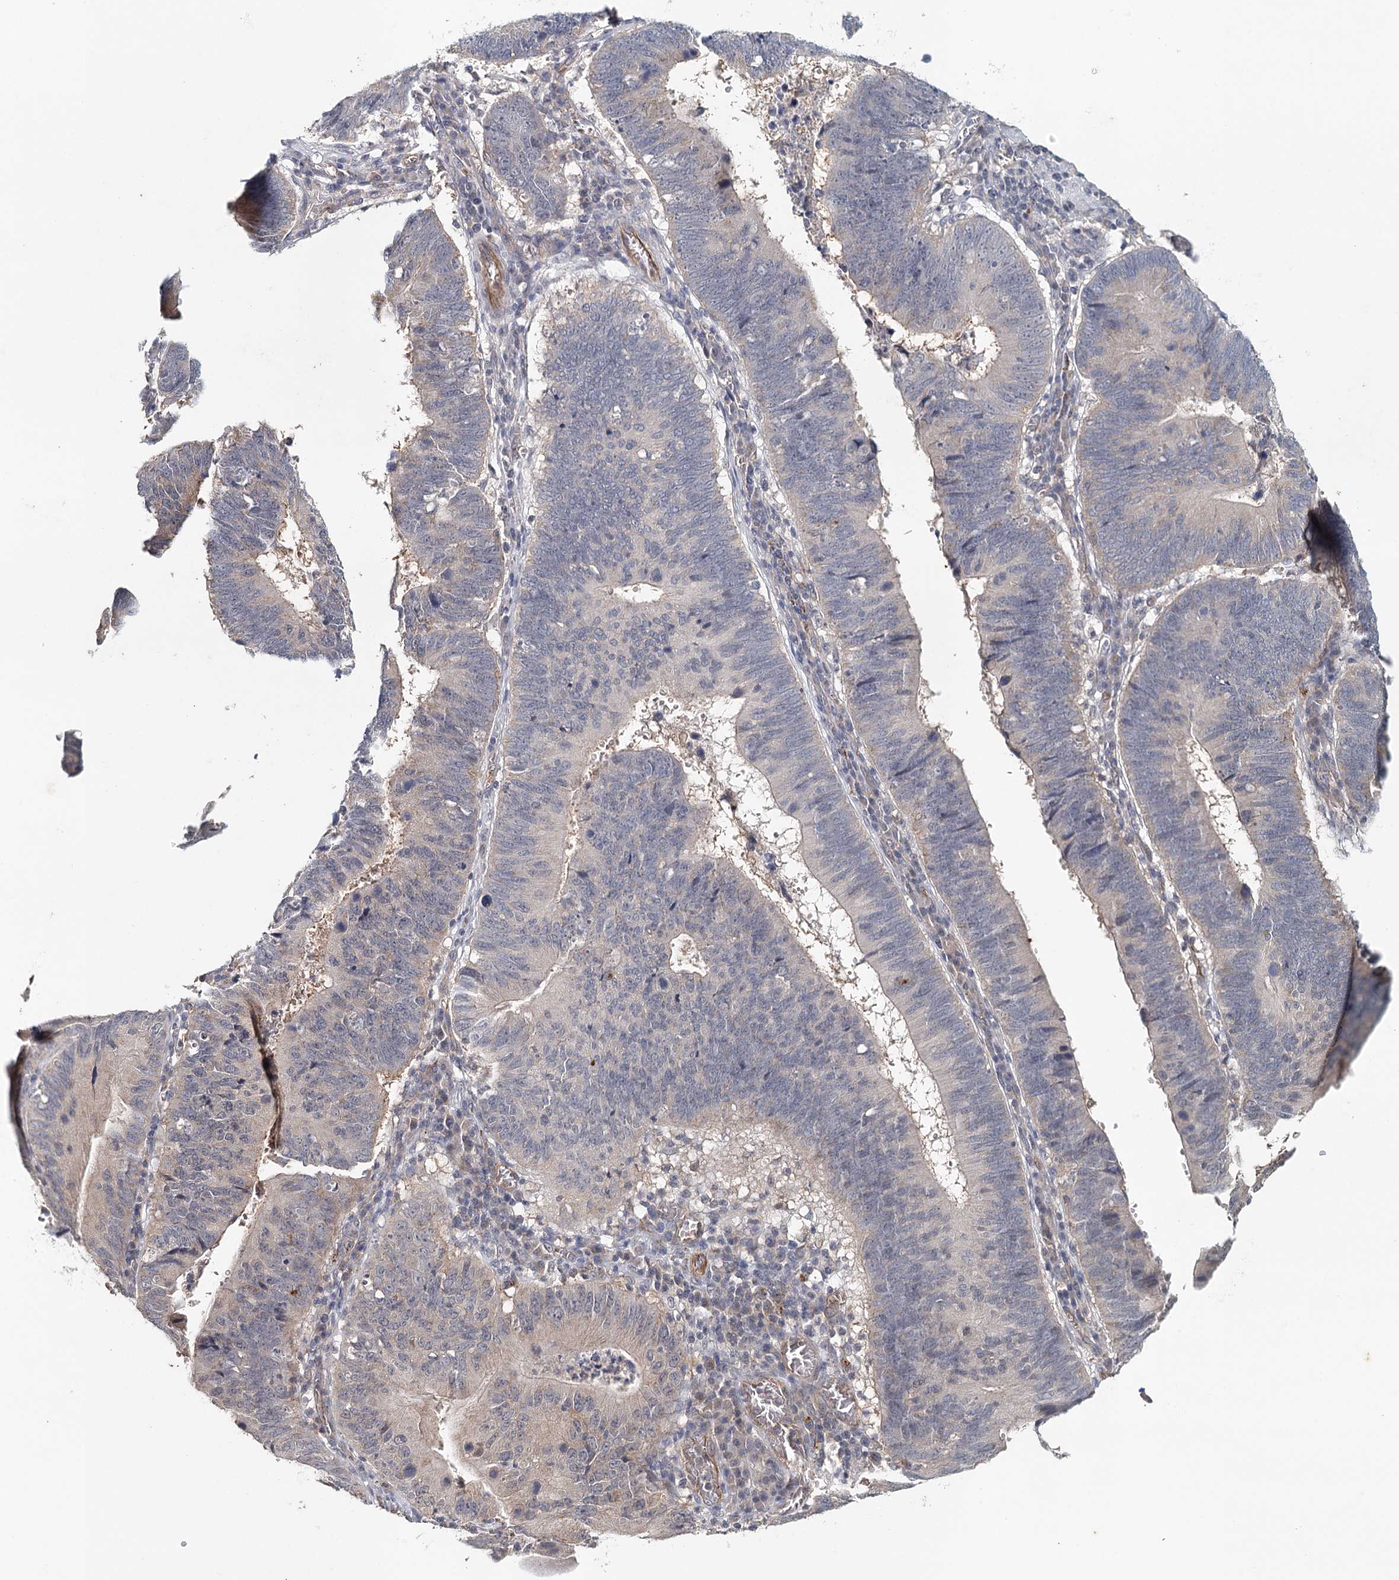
{"staining": {"intensity": "negative", "quantity": "none", "location": "none"}, "tissue": "stomach cancer", "cell_type": "Tumor cells", "image_type": "cancer", "snomed": [{"axis": "morphology", "description": "Adenocarcinoma, NOS"}, {"axis": "topography", "description": "Stomach"}], "caption": "Immunohistochemical staining of human stomach cancer (adenocarcinoma) exhibits no significant expression in tumor cells. The staining was performed using DAB (3,3'-diaminobenzidine) to visualize the protein expression in brown, while the nuclei were stained in blue with hematoxylin (Magnification: 20x).", "gene": "SYNPO", "patient": {"sex": "male", "age": 59}}